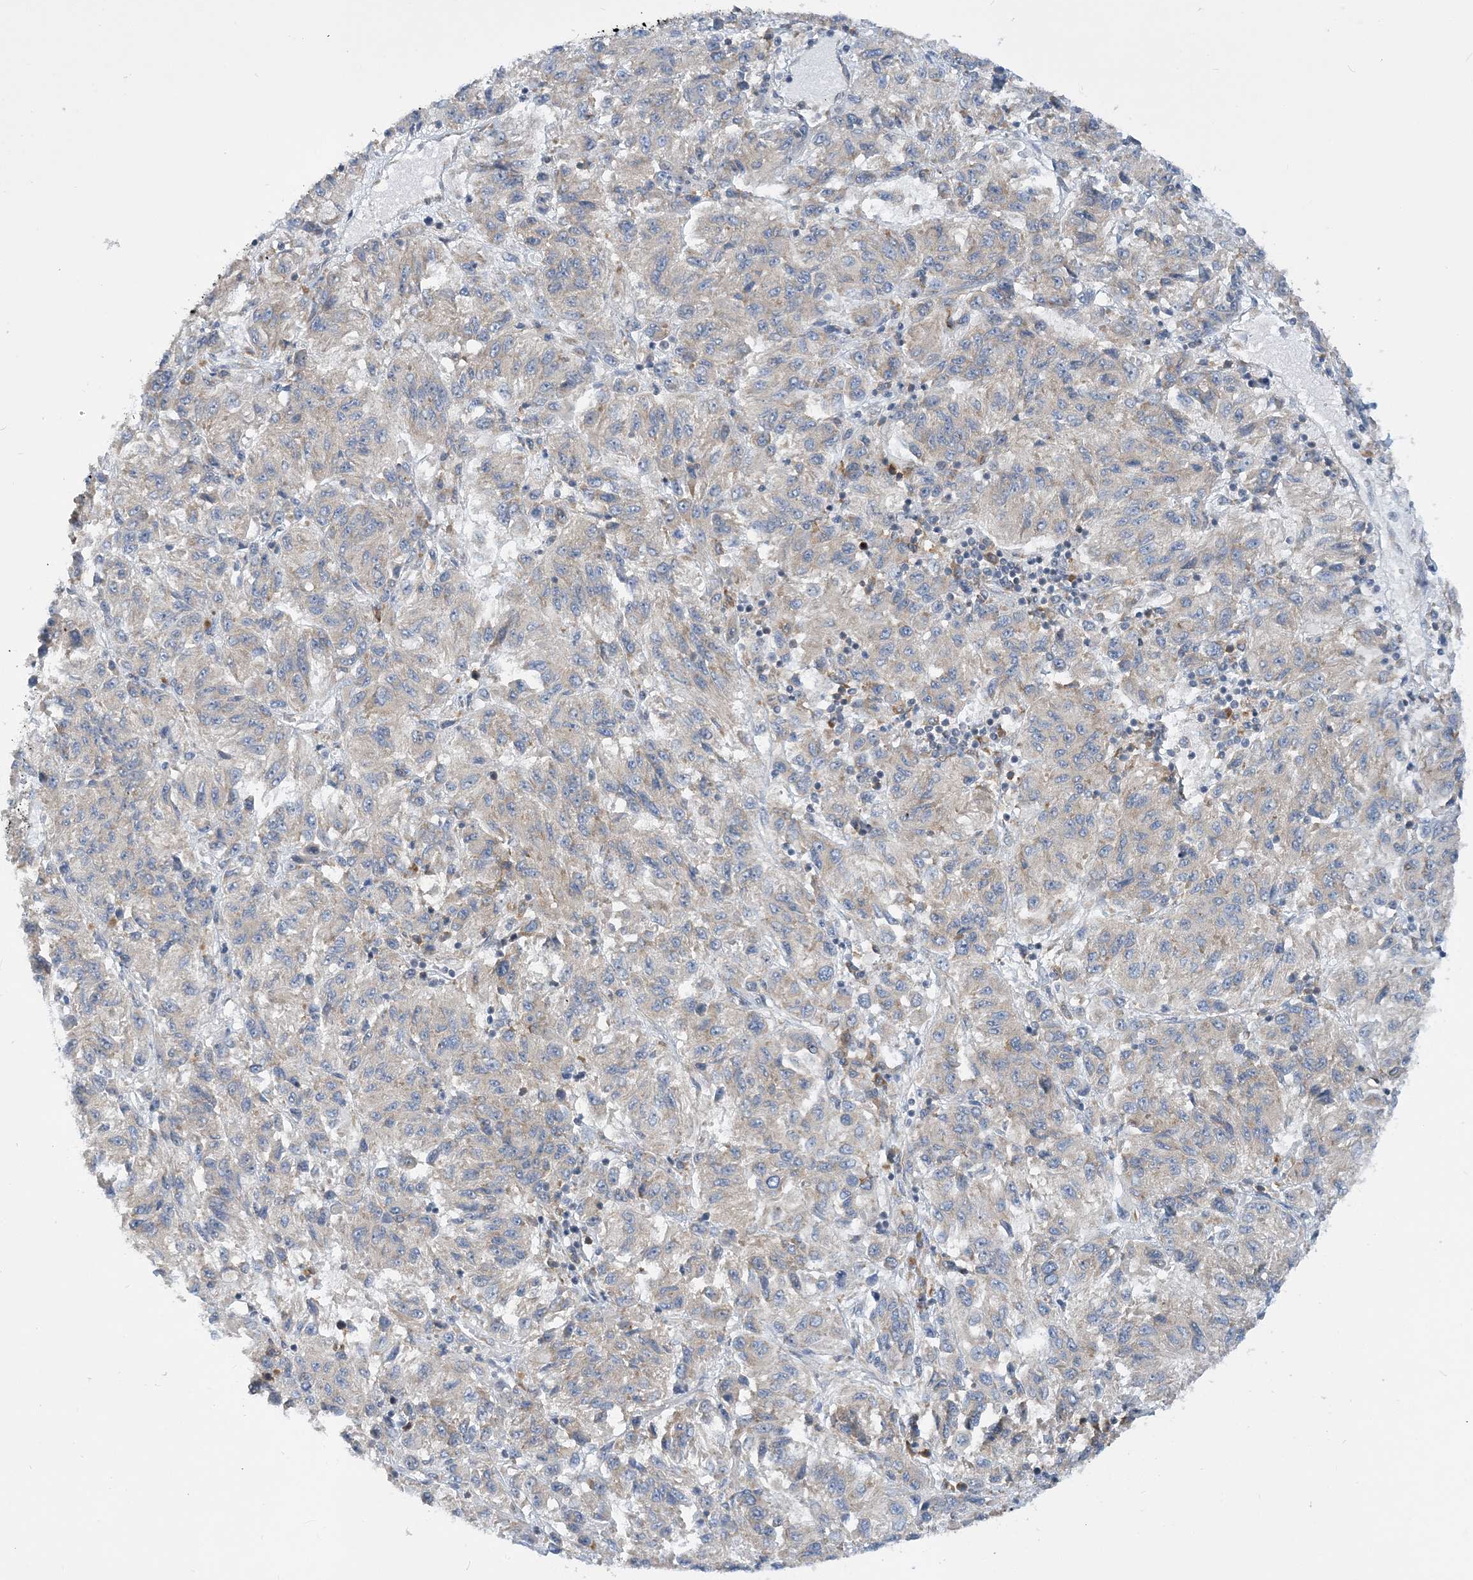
{"staining": {"intensity": "negative", "quantity": "none", "location": "none"}, "tissue": "melanoma", "cell_type": "Tumor cells", "image_type": "cancer", "snomed": [{"axis": "morphology", "description": "Malignant melanoma, Metastatic site"}, {"axis": "topography", "description": "Lung"}], "caption": "The micrograph shows no significant positivity in tumor cells of melanoma.", "gene": "LARP4B", "patient": {"sex": "male", "age": 64}}